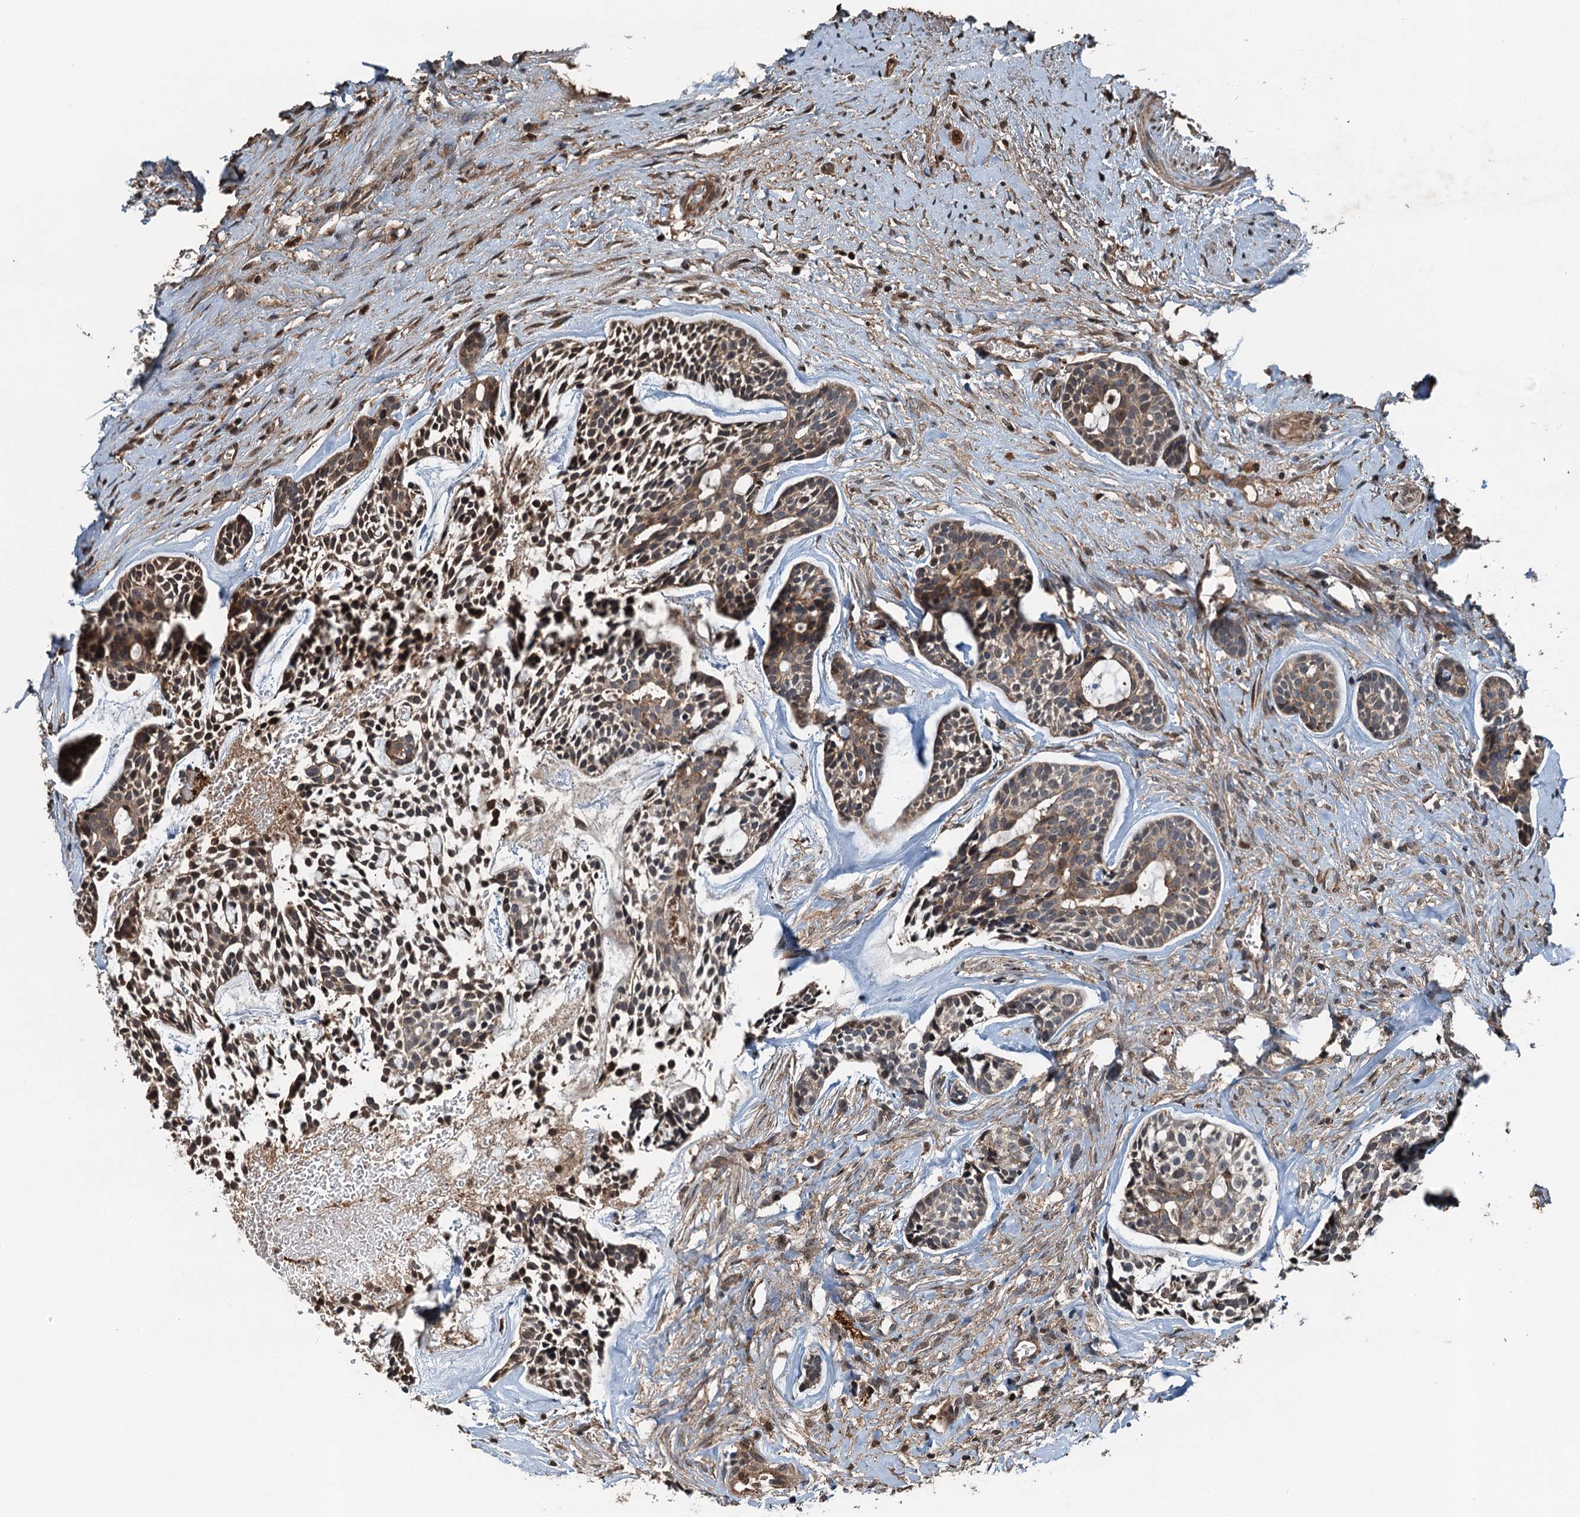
{"staining": {"intensity": "moderate", "quantity": ">75%", "location": "cytoplasmic/membranous,nuclear"}, "tissue": "head and neck cancer", "cell_type": "Tumor cells", "image_type": "cancer", "snomed": [{"axis": "morphology", "description": "Adenocarcinoma, NOS"}, {"axis": "topography", "description": "Subcutis"}, {"axis": "topography", "description": "Head-Neck"}], "caption": "IHC image of head and neck cancer (adenocarcinoma) stained for a protein (brown), which shows medium levels of moderate cytoplasmic/membranous and nuclear staining in approximately >75% of tumor cells.", "gene": "TCTN1", "patient": {"sex": "female", "age": 73}}